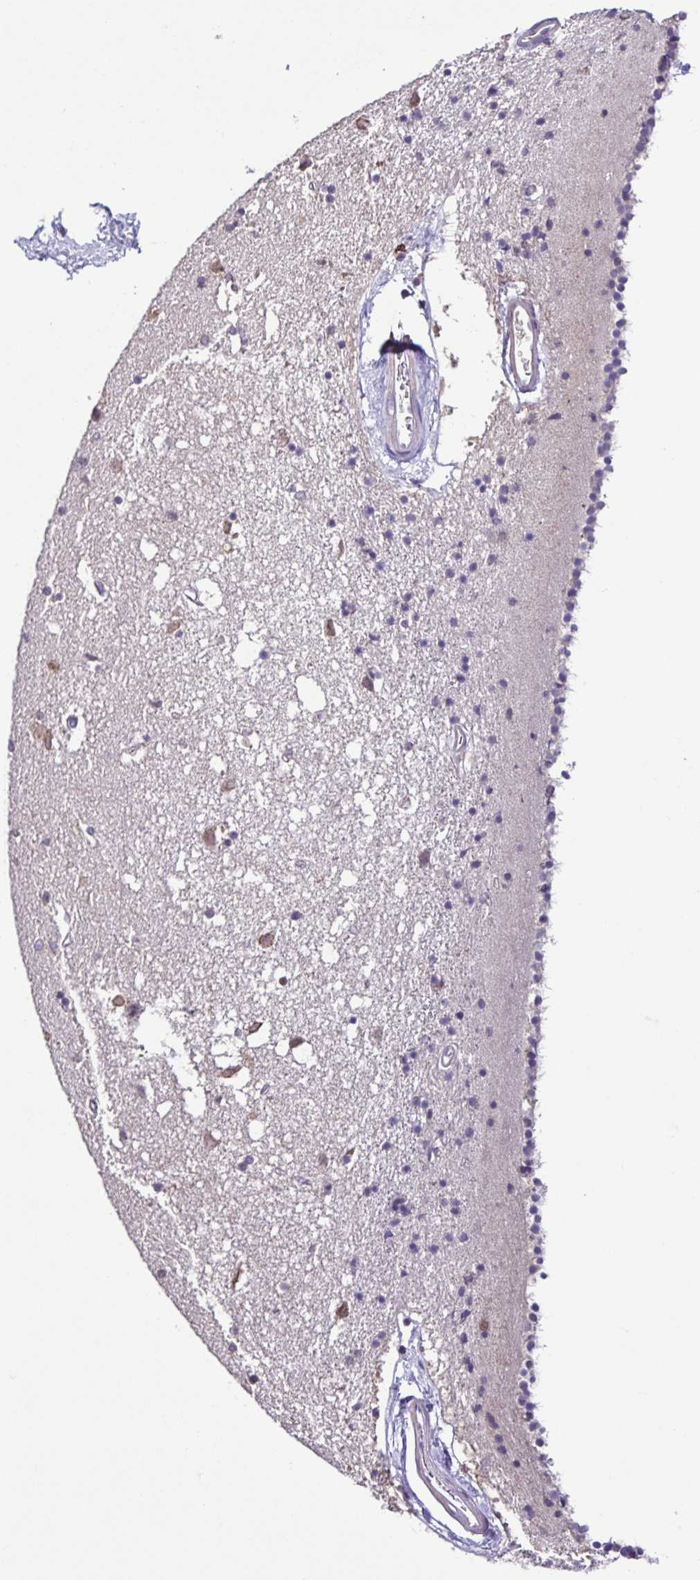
{"staining": {"intensity": "negative", "quantity": "none", "location": "none"}, "tissue": "caudate", "cell_type": "Glial cells", "image_type": "normal", "snomed": [{"axis": "morphology", "description": "Normal tissue, NOS"}, {"axis": "topography", "description": "Lateral ventricle wall"}], "caption": "Protein analysis of benign caudate demonstrates no significant positivity in glial cells. (Immunohistochemistry, brightfield microscopy, high magnification).", "gene": "ACTRT3", "patient": {"sex": "female", "age": 71}}